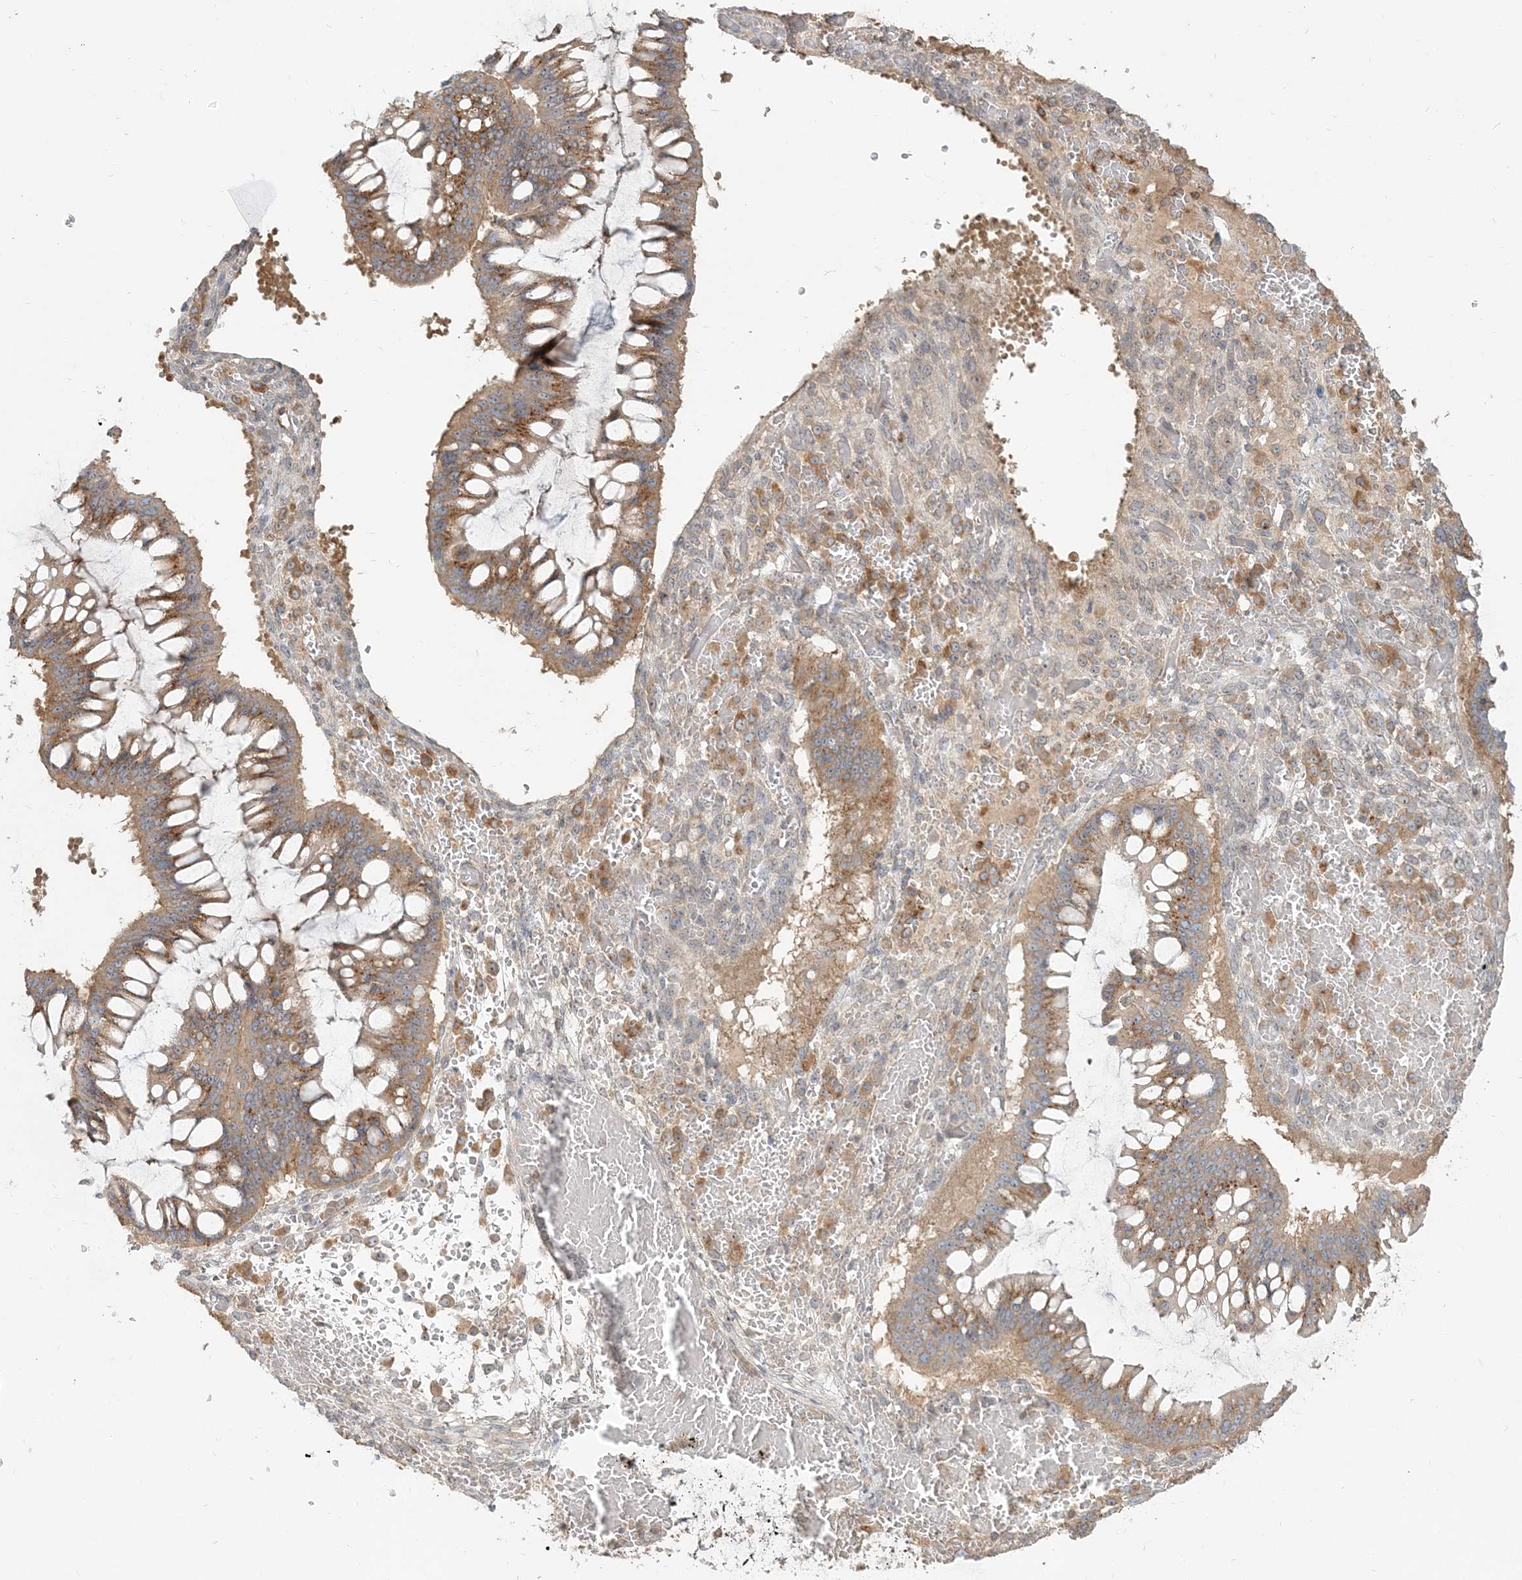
{"staining": {"intensity": "moderate", "quantity": ">75%", "location": "cytoplasmic/membranous"}, "tissue": "ovarian cancer", "cell_type": "Tumor cells", "image_type": "cancer", "snomed": [{"axis": "morphology", "description": "Cystadenocarcinoma, mucinous, NOS"}, {"axis": "topography", "description": "Ovary"}], "caption": "High-magnification brightfield microscopy of ovarian mucinous cystadenocarcinoma stained with DAB (3,3'-diaminobenzidine) (brown) and counterstained with hematoxylin (blue). tumor cells exhibit moderate cytoplasmic/membranous staining is present in about>75% of cells.", "gene": "AP1AR", "patient": {"sex": "female", "age": 73}}